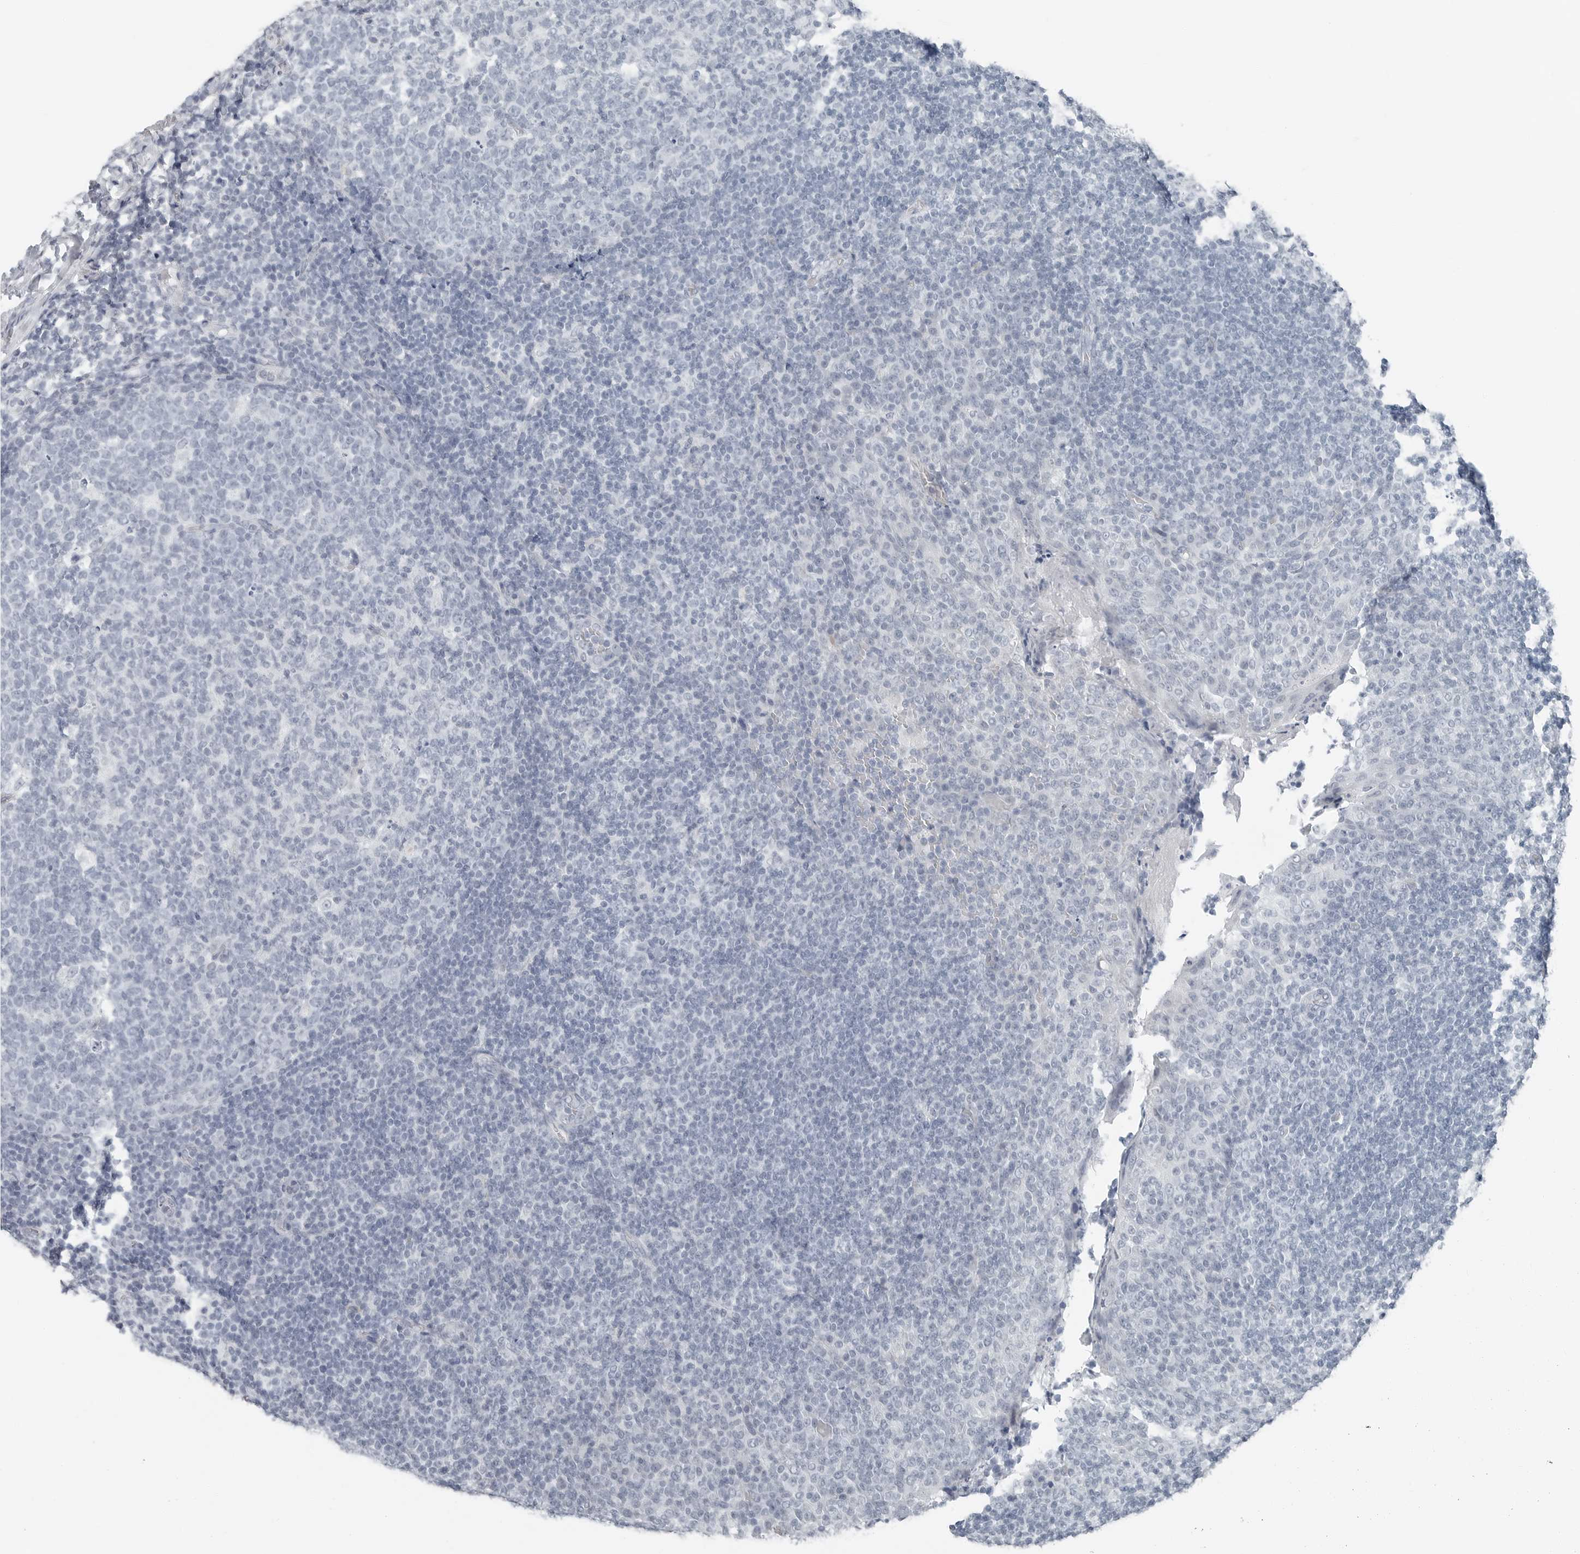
{"staining": {"intensity": "negative", "quantity": "none", "location": "none"}, "tissue": "tonsil", "cell_type": "Germinal center cells", "image_type": "normal", "snomed": [{"axis": "morphology", "description": "Normal tissue, NOS"}, {"axis": "topography", "description": "Tonsil"}], "caption": "Histopathology image shows no significant protein expression in germinal center cells of normal tonsil. (Stains: DAB immunohistochemistry (IHC) with hematoxylin counter stain, Microscopy: brightfield microscopy at high magnification).", "gene": "XIRP1", "patient": {"sex": "female", "age": 19}}